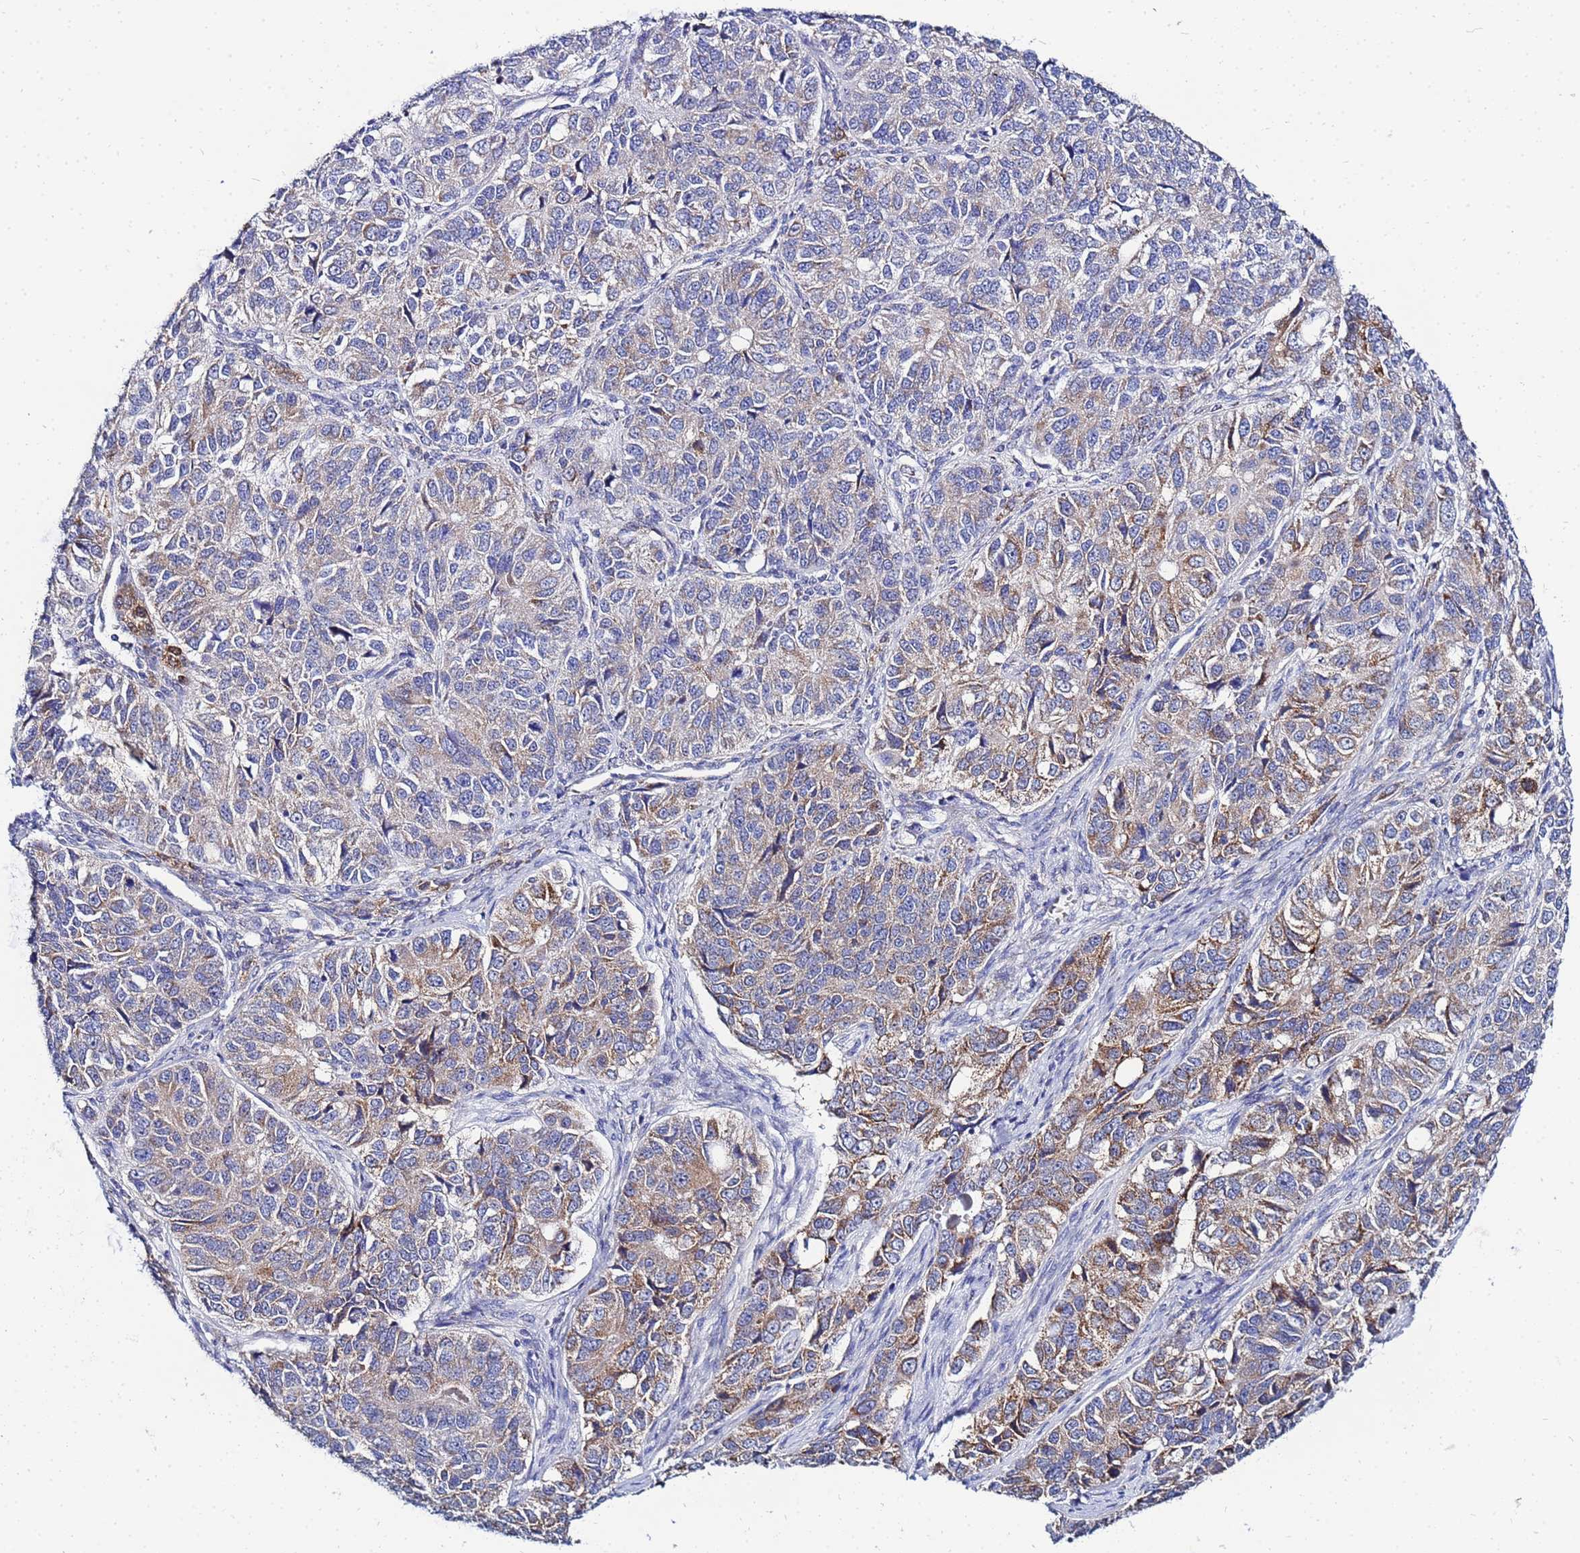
{"staining": {"intensity": "weak", "quantity": "<25%", "location": "cytoplasmic/membranous"}, "tissue": "ovarian cancer", "cell_type": "Tumor cells", "image_type": "cancer", "snomed": [{"axis": "morphology", "description": "Carcinoma, endometroid"}, {"axis": "topography", "description": "Ovary"}], "caption": "The micrograph reveals no significant positivity in tumor cells of endometroid carcinoma (ovarian).", "gene": "FAHD2A", "patient": {"sex": "female", "age": 51}}